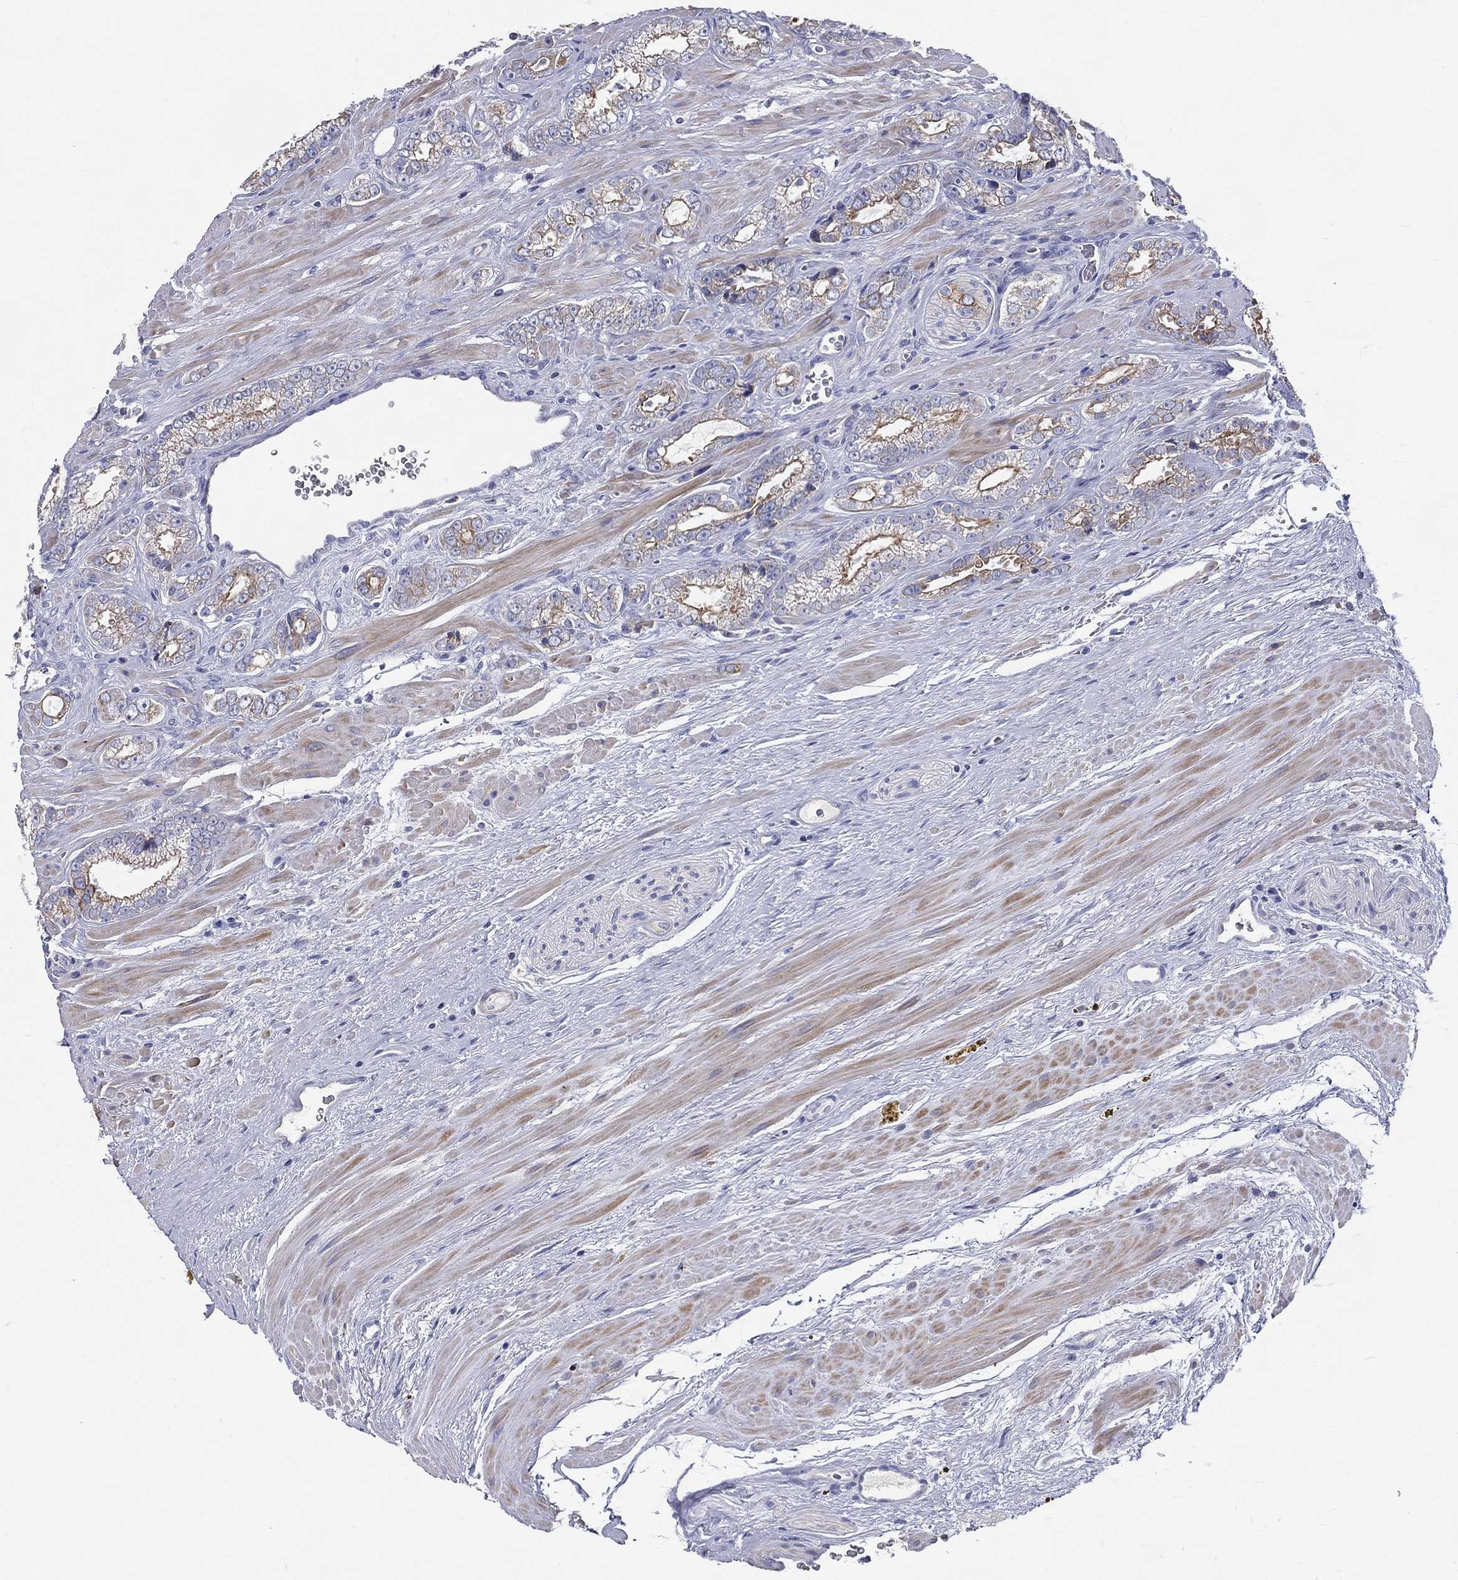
{"staining": {"intensity": "strong", "quantity": "25%-75%", "location": "cytoplasmic/membranous"}, "tissue": "prostate cancer", "cell_type": "Tumor cells", "image_type": "cancer", "snomed": [{"axis": "morphology", "description": "Adenocarcinoma, NOS"}, {"axis": "topography", "description": "Prostate"}], "caption": "An image of human prostate cancer (adenocarcinoma) stained for a protein displays strong cytoplasmic/membranous brown staining in tumor cells.", "gene": "PWWP3A", "patient": {"sex": "male", "age": 67}}